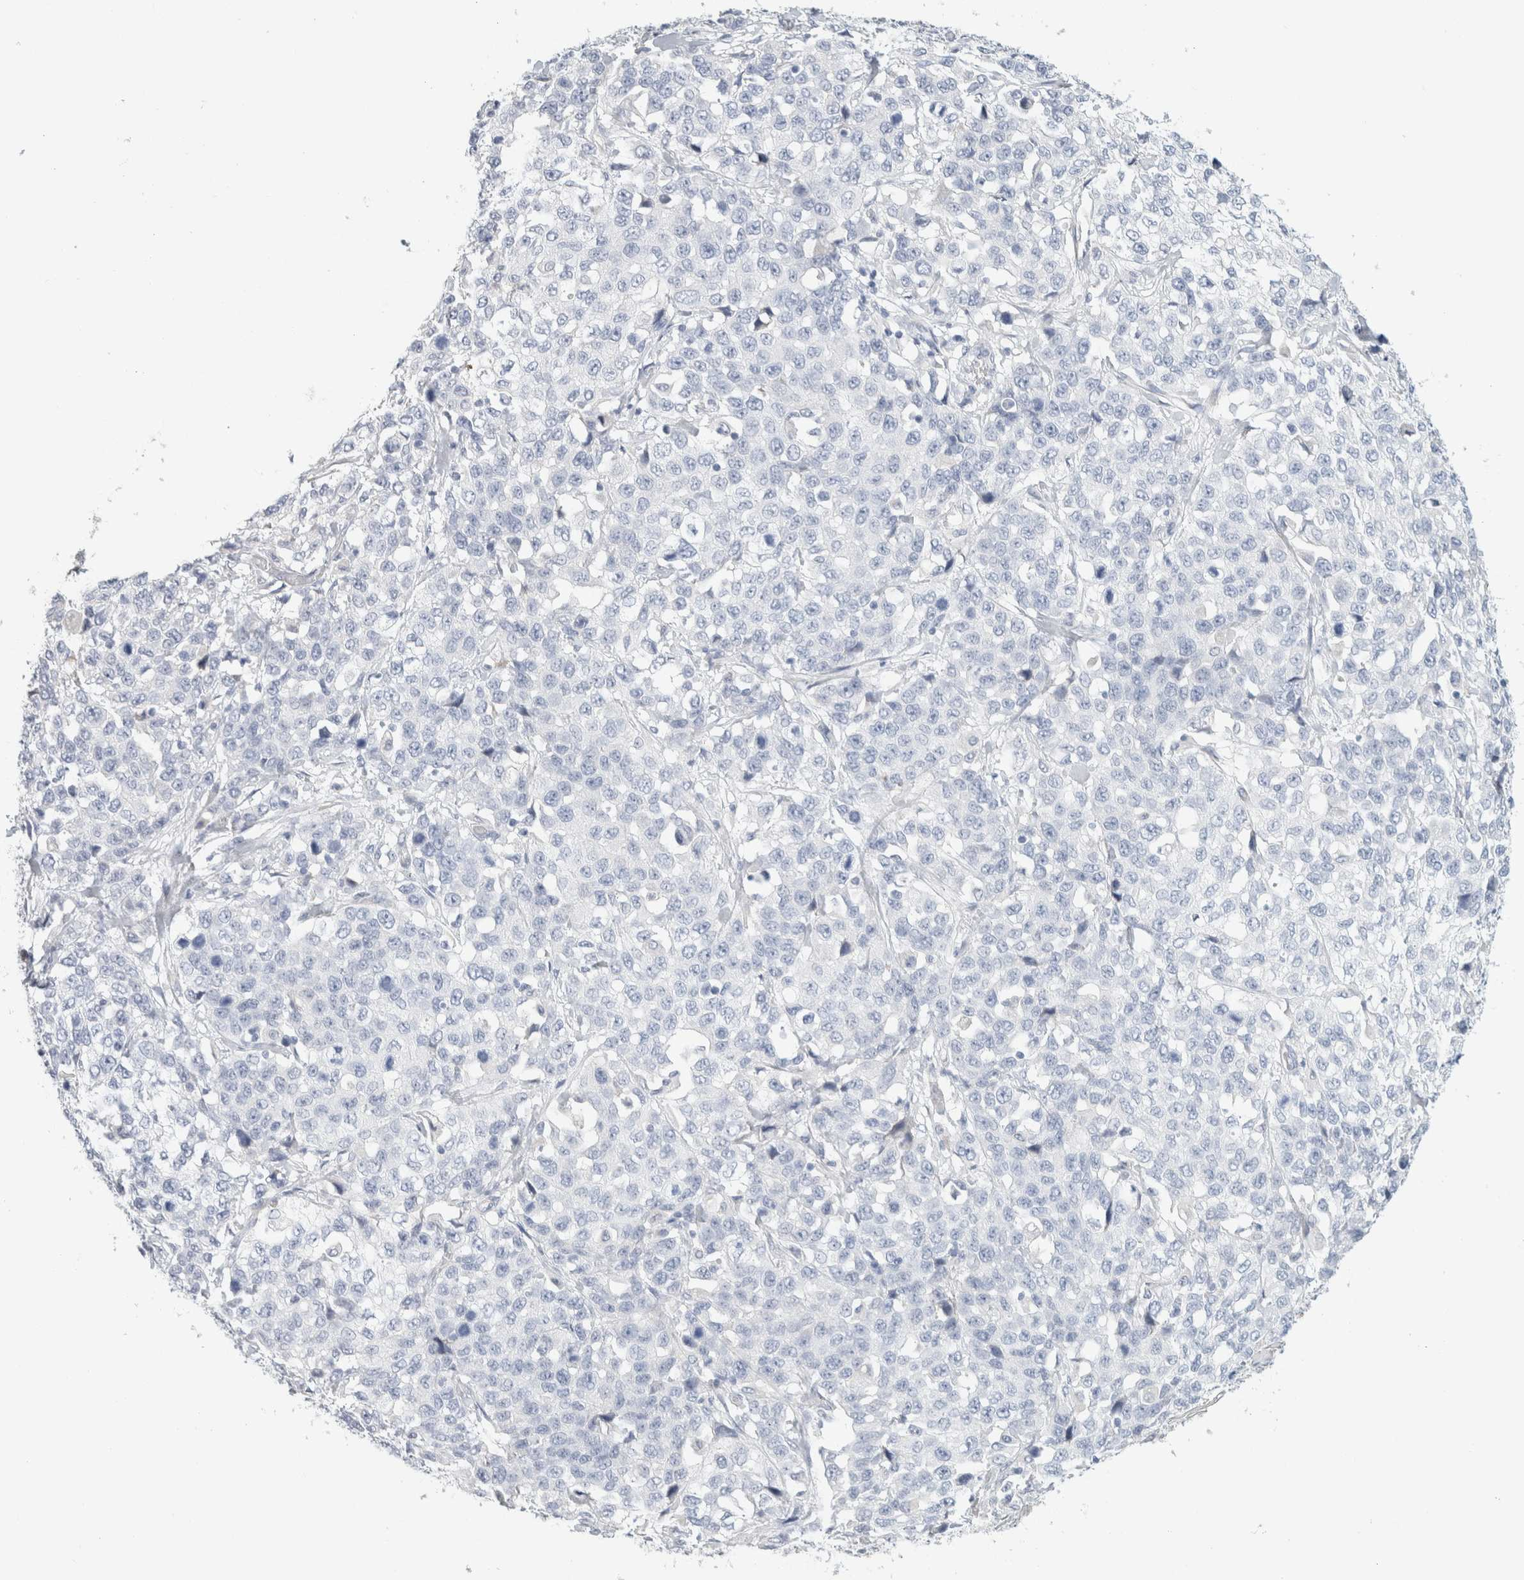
{"staining": {"intensity": "negative", "quantity": "none", "location": "none"}, "tissue": "stomach cancer", "cell_type": "Tumor cells", "image_type": "cancer", "snomed": [{"axis": "morphology", "description": "Normal tissue, NOS"}, {"axis": "morphology", "description": "Adenocarcinoma, NOS"}, {"axis": "topography", "description": "Stomach"}], "caption": "The immunohistochemistry (IHC) histopathology image has no significant positivity in tumor cells of stomach adenocarcinoma tissue.", "gene": "NEFM", "patient": {"sex": "male", "age": 48}}